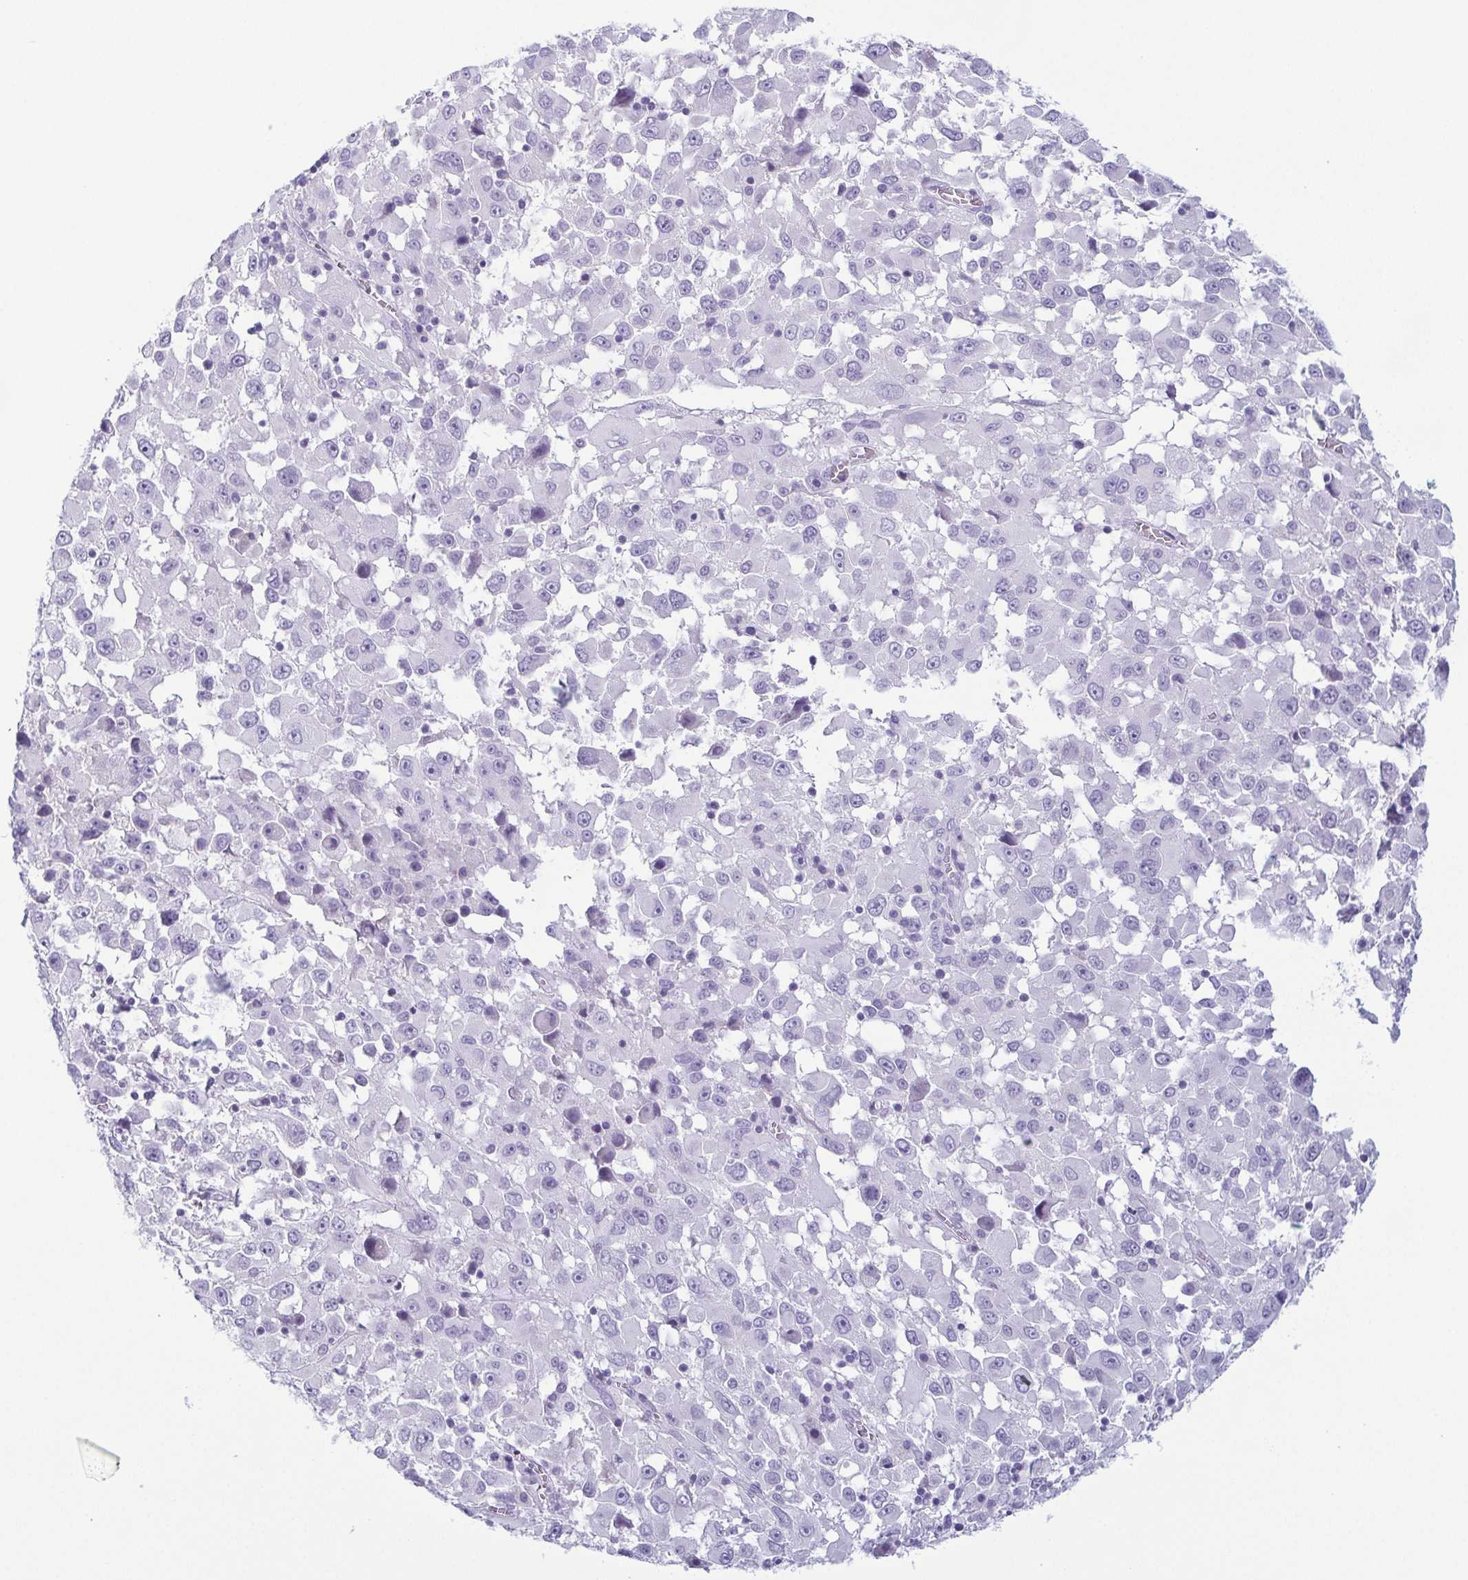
{"staining": {"intensity": "negative", "quantity": "none", "location": "none"}, "tissue": "melanoma", "cell_type": "Tumor cells", "image_type": "cancer", "snomed": [{"axis": "morphology", "description": "Malignant melanoma, Metastatic site"}, {"axis": "topography", "description": "Soft tissue"}], "caption": "The photomicrograph displays no staining of tumor cells in malignant melanoma (metastatic site).", "gene": "KRT78", "patient": {"sex": "male", "age": 50}}